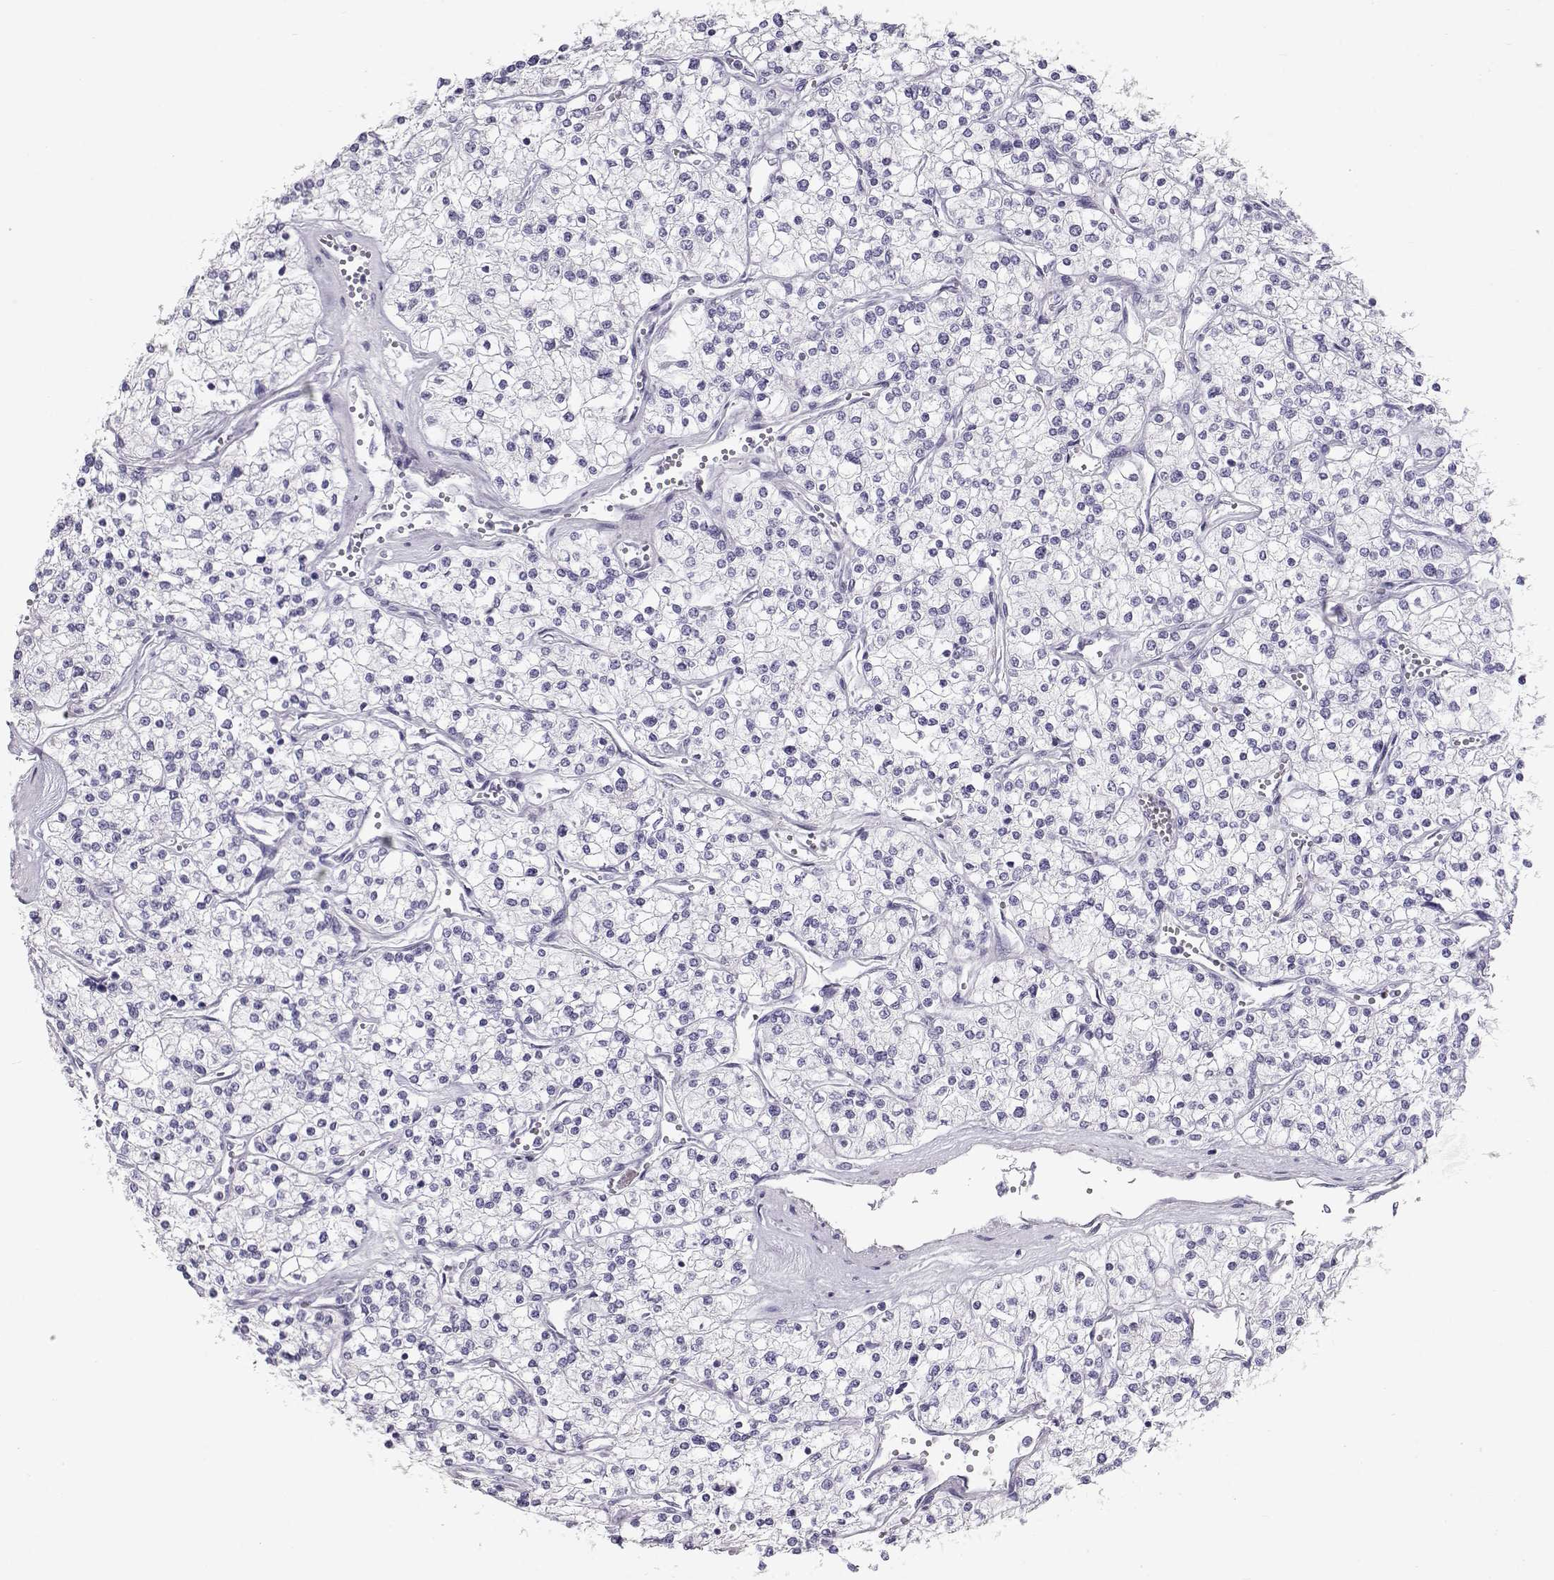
{"staining": {"intensity": "negative", "quantity": "none", "location": "none"}, "tissue": "renal cancer", "cell_type": "Tumor cells", "image_type": "cancer", "snomed": [{"axis": "morphology", "description": "Adenocarcinoma, NOS"}, {"axis": "topography", "description": "Kidney"}], "caption": "A high-resolution histopathology image shows IHC staining of renal cancer (adenocarcinoma), which exhibits no significant expression in tumor cells.", "gene": "SLITRK3", "patient": {"sex": "male", "age": 80}}